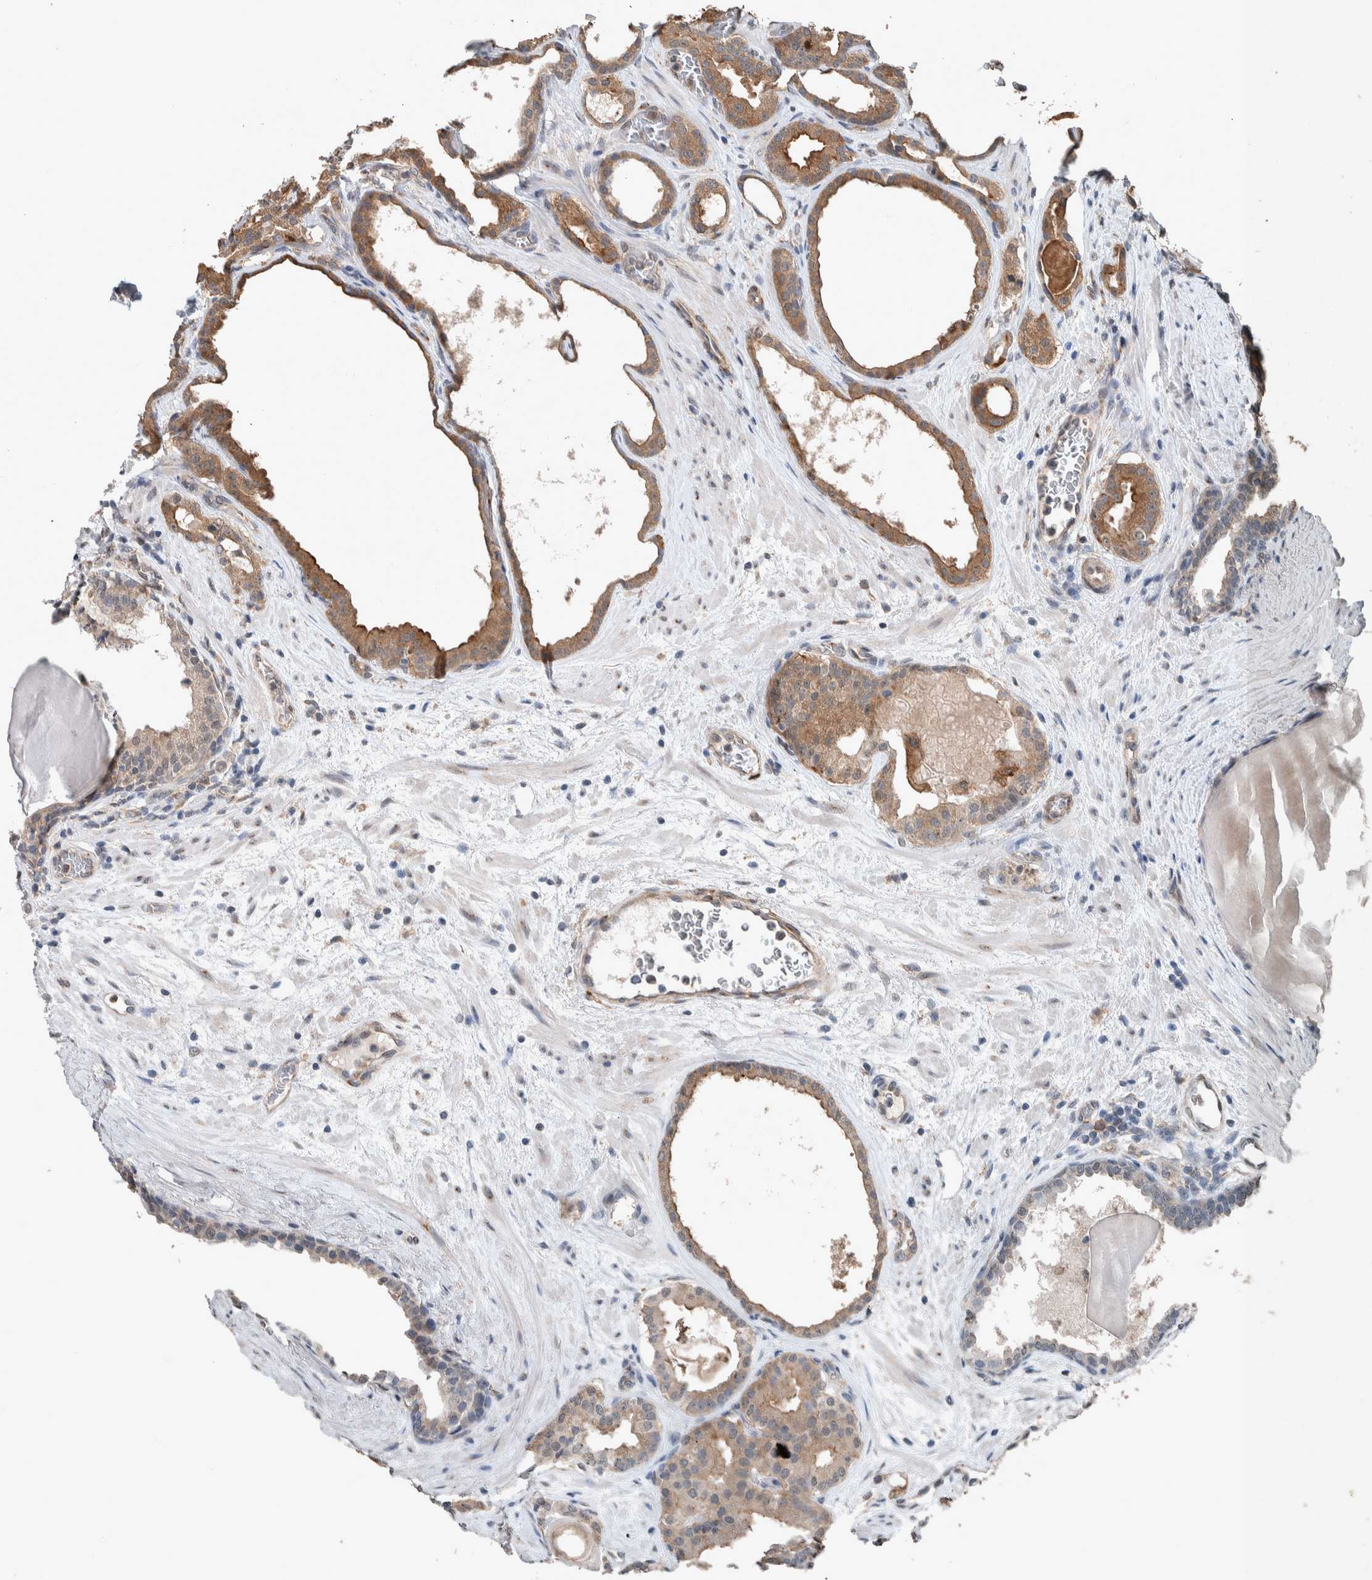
{"staining": {"intensity": "moderate", "quantity": ">75%", "location": "cytoplasmic/membranous"}, "tissue": "prostate cancer", "cell_type": "Tumor cells", "image_type": "cancer", "snomed": [{"axis": "morphology", "description": "Adenocarcinoma, High grade"}, {"axis": "topography", "description": "Prostate"}], "caption": "IHC micrograph of human prostate cancer (adenocarcinoma (high-grade)) stained for a protein (brown), which demonstrates medium levels of moderate cytoplasmic/membranous positivity in approximately >75% of tumor cells.", "gene": "MYO1E", "patient": {"sex": "male", "age": 60}}